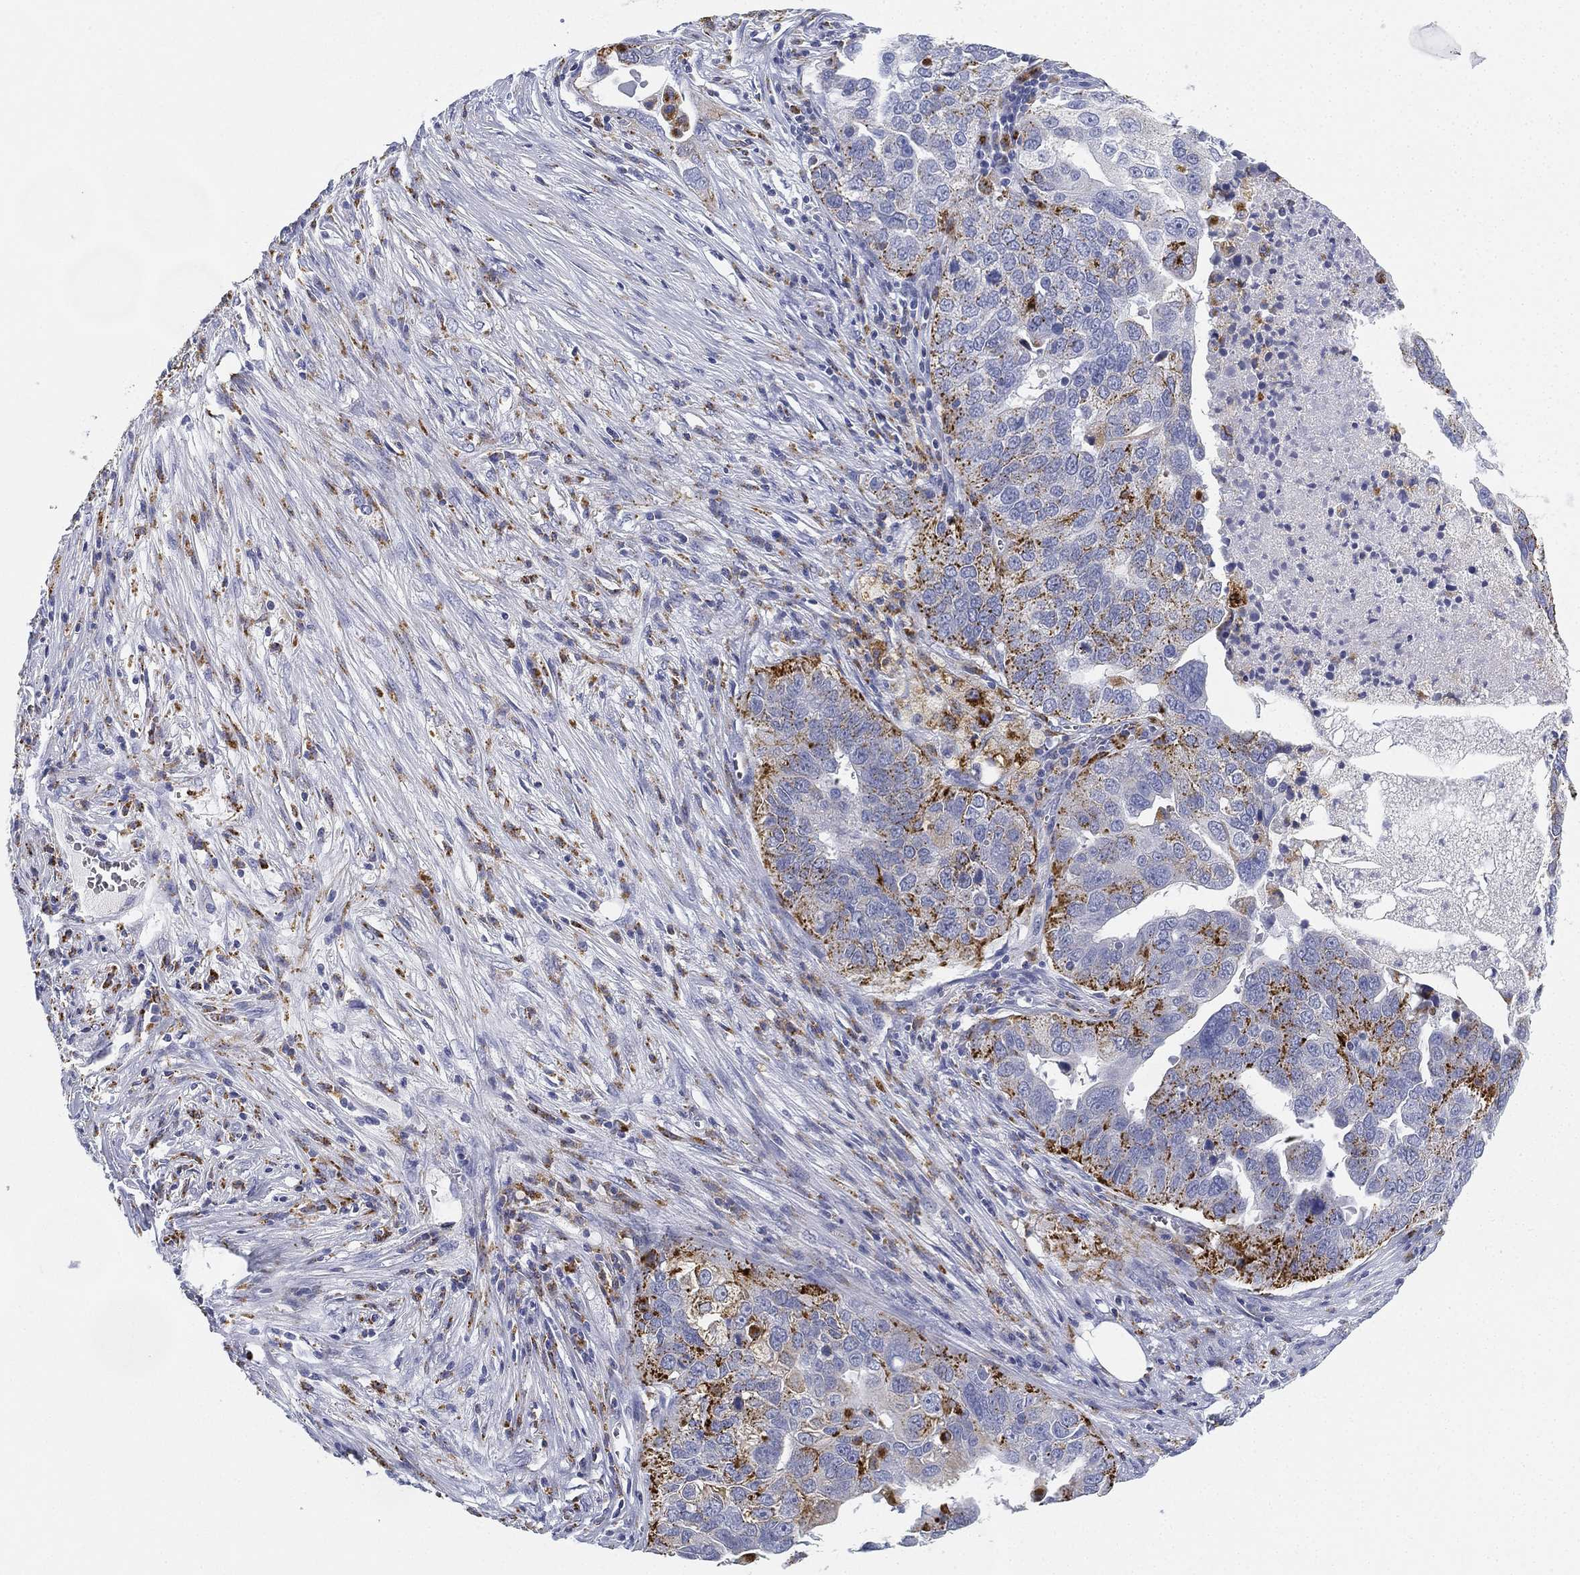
{"staining": {"intensity": "strong", "quantity": "<25%", "location": "cytoplasmic/membranous"}, "tissue": "ovarian cancer", "cell_type": "Tumor cells", "image_type": "cancer", "snomed": [{"axis": "morphology", "description": "Carcinoma, endometroid"}, {"axis": "topography", "description": "Soft tissue"}, {"axis": "topography", "description": "Ovary"}], "caption": "This is a photomicrograph of immunohistochemistry (IHC) staining of ovarian endometroid carcinoma, which shows strong positivity in the cytoplasmic/membranous of tumor cells.", "gene": "NPC2", "patient": {"sex": "female", "age": 52}}